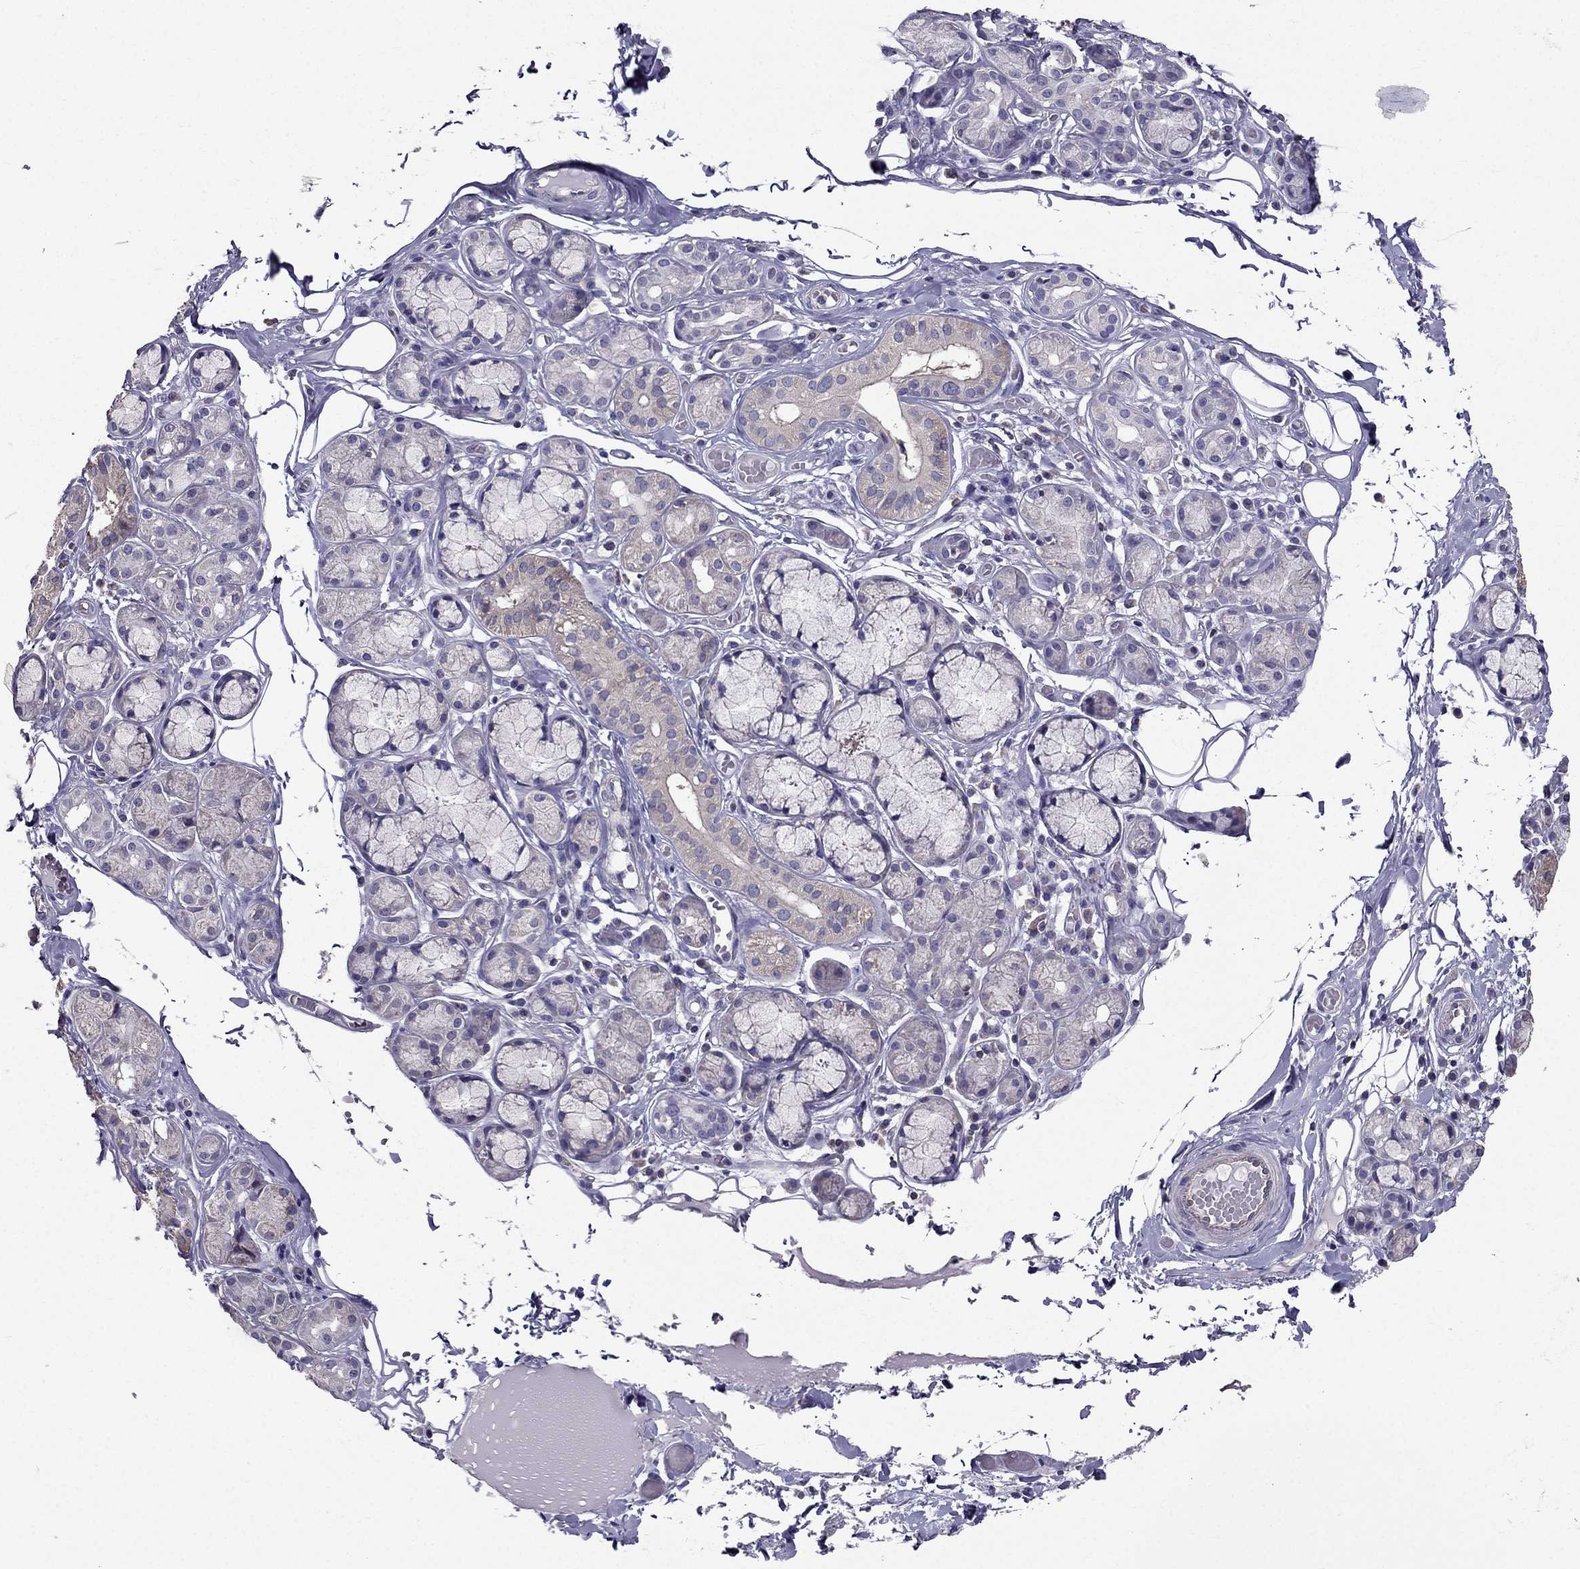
{"staining": {"intensity": "weak", "quantity": "<25%", "location": "cytoplasmic/membranous"}, "tissue": "salivary gland", "cell_type": "Glandular cells", "image_type": "normal", "snomed": [{"axis": "morphology", "description": "Normal tissue, NOS"}, {"axis": "topography", "description": "Salivary gland"}, {"axis": "topography", "description": "Peripheral nerve tissue"}], "caption": "Salivary gland stained for a protein using IHC displays no expression glandular cells.", "gene": "AAK1", "patient": {"sex": "male", "age": 71}}